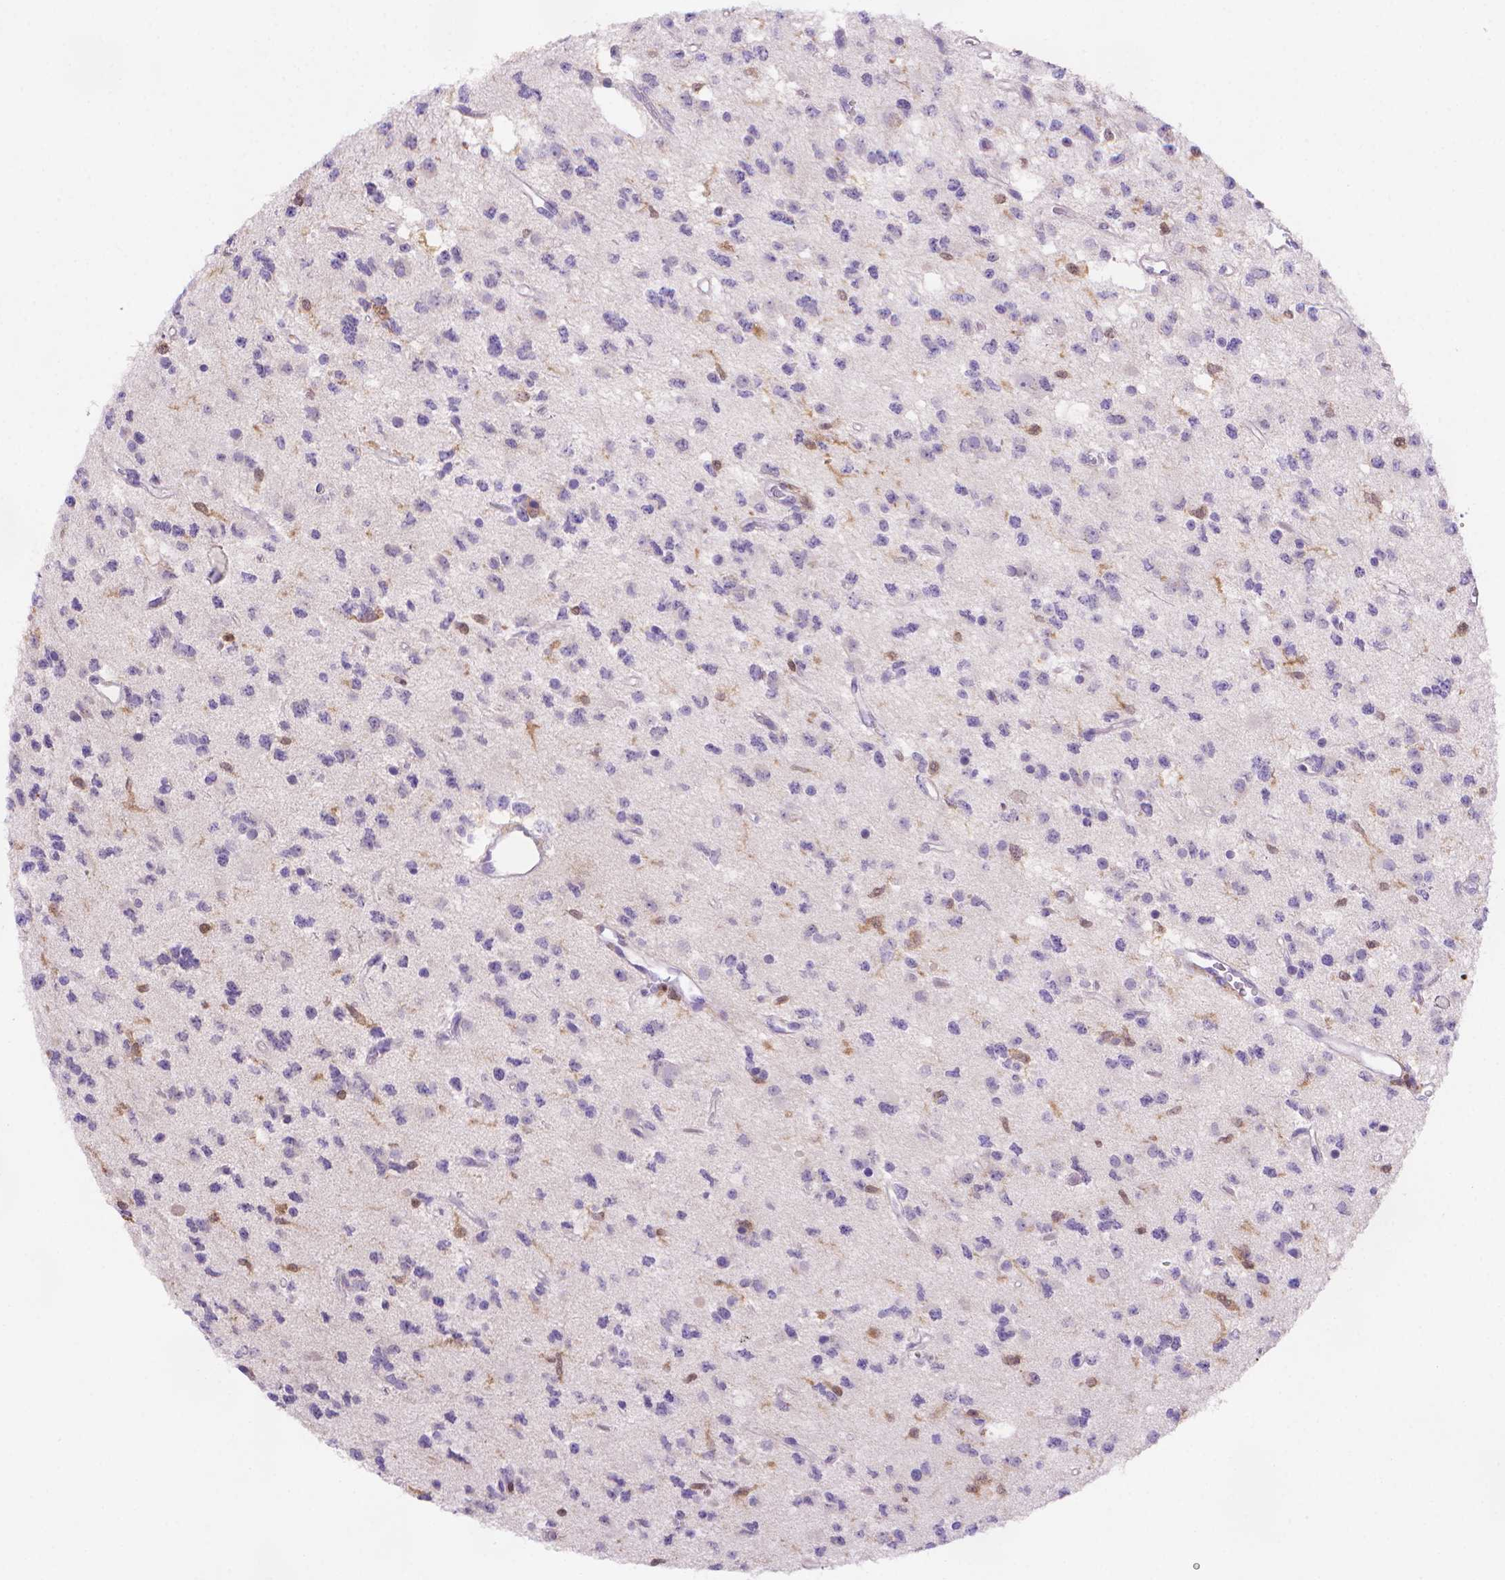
{"staining": {"intensity": "negative", "quantity": "none", "location": "none"}, "tissue": "glioma", "cell_type": "Tumor cells", "image_type": "cancer", "snomed": [{"axis": "morphology", "description": "Glioma, malignant, Low grade"}, {"axis": "topography", "description": "Brain"}], "caption": "Protein analysis of glioma demonstrates no significant expression in tumor cells.", "gene": "FGD2", "patient": {"sex": "female", "age": 45}}